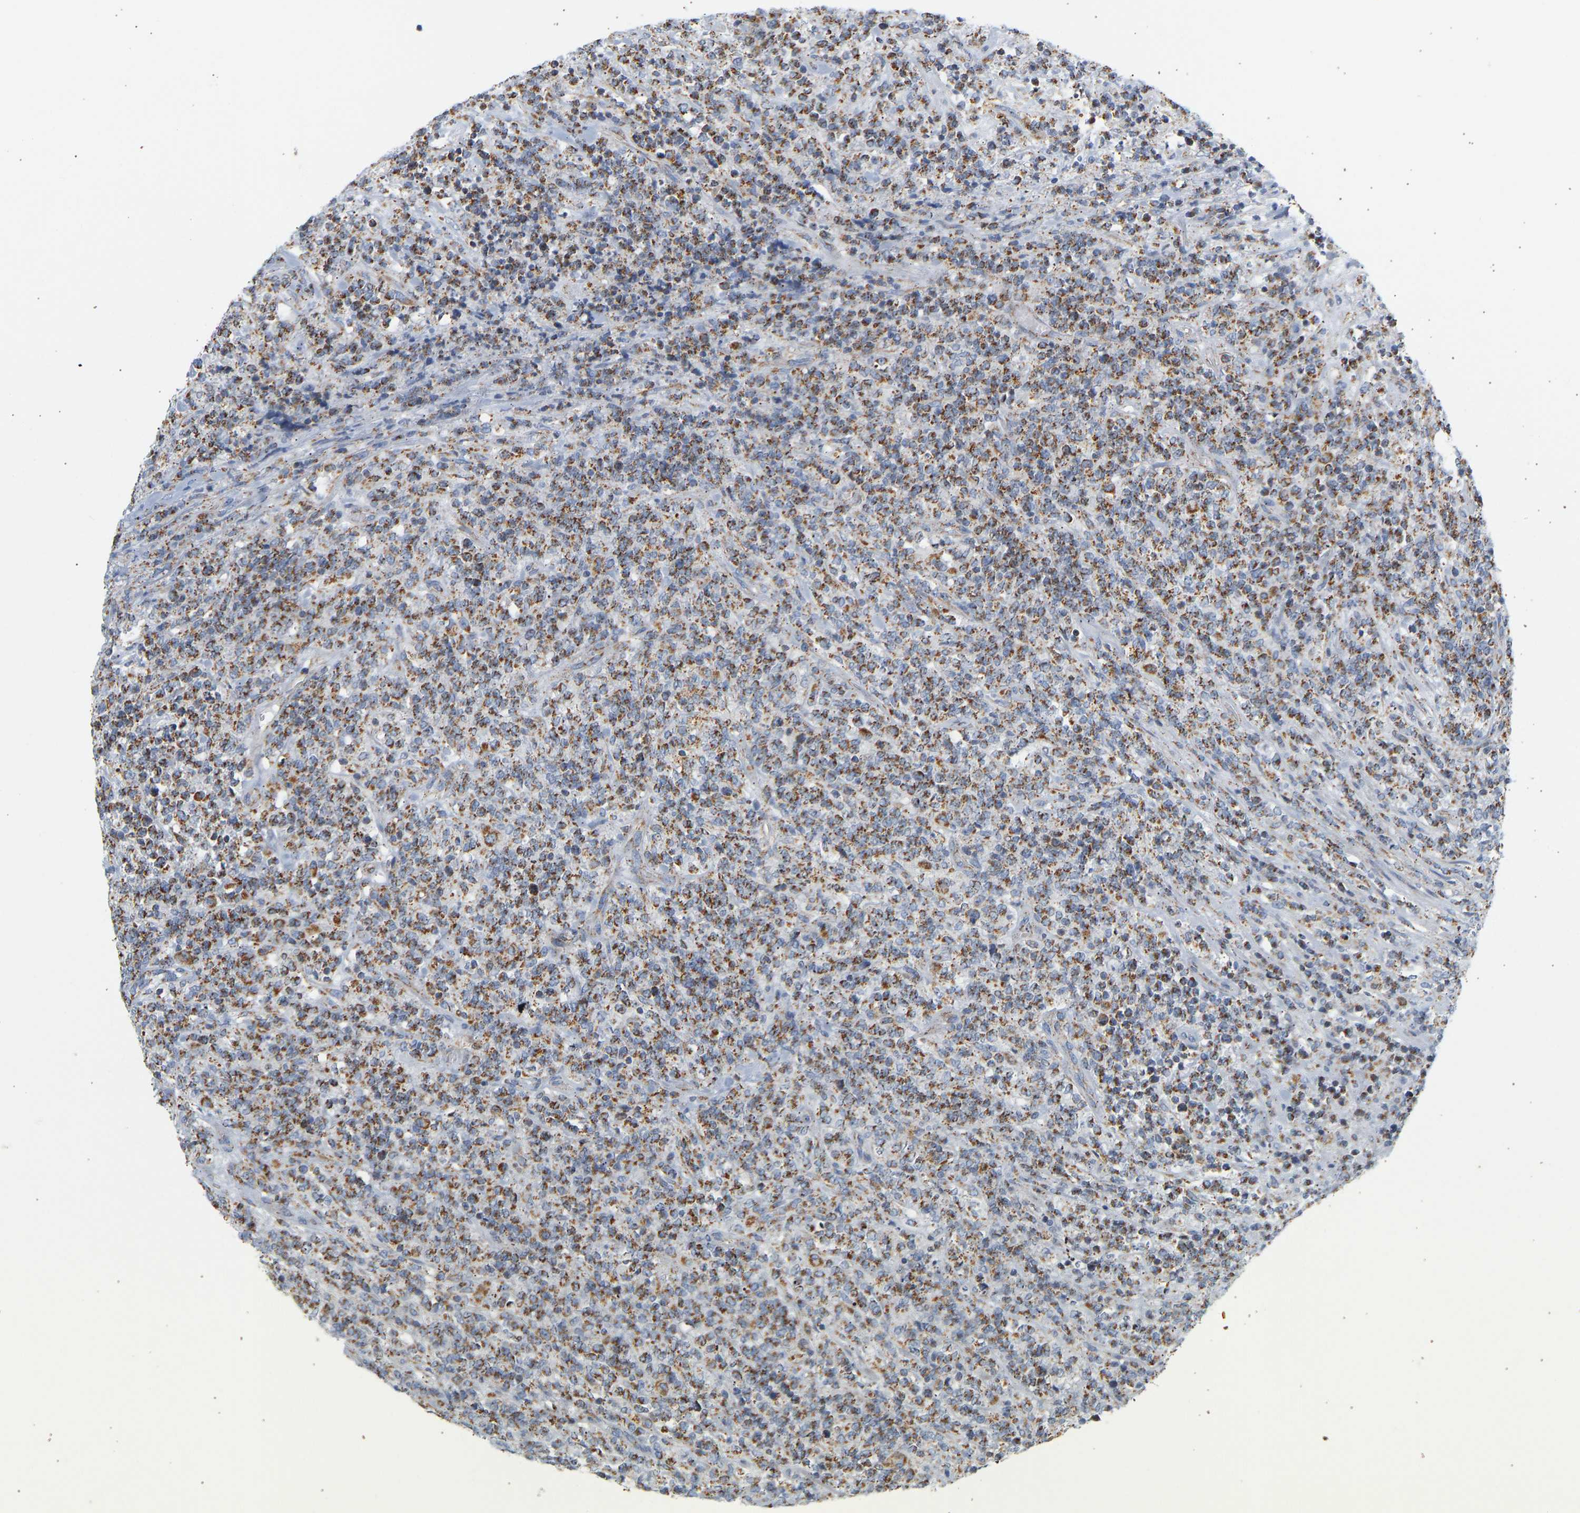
{"staining": {"intensity": "moderate", "quantity": ">75%", "location": "cytoplasmic/membranous"}, "tissue": "lymphoma", "cell_type": "Tumor cells", "image_type": "cancer", "snomed": [{"axis": "morphology", "description": "Malignant lymphoma, non-Hodgkin's type, High grade"}, {"axis": "topography", "description": "Soft tissue"}], "caption": "The immunohistochemical stain labels moderate cytoplasmic/membranous expression in tumor cells of malignant lymphoma, non-Hodgkin's type (high-grade) tissue.", "gene": "GRPEL2", "patient": {"sex": "male", "age": 18}}